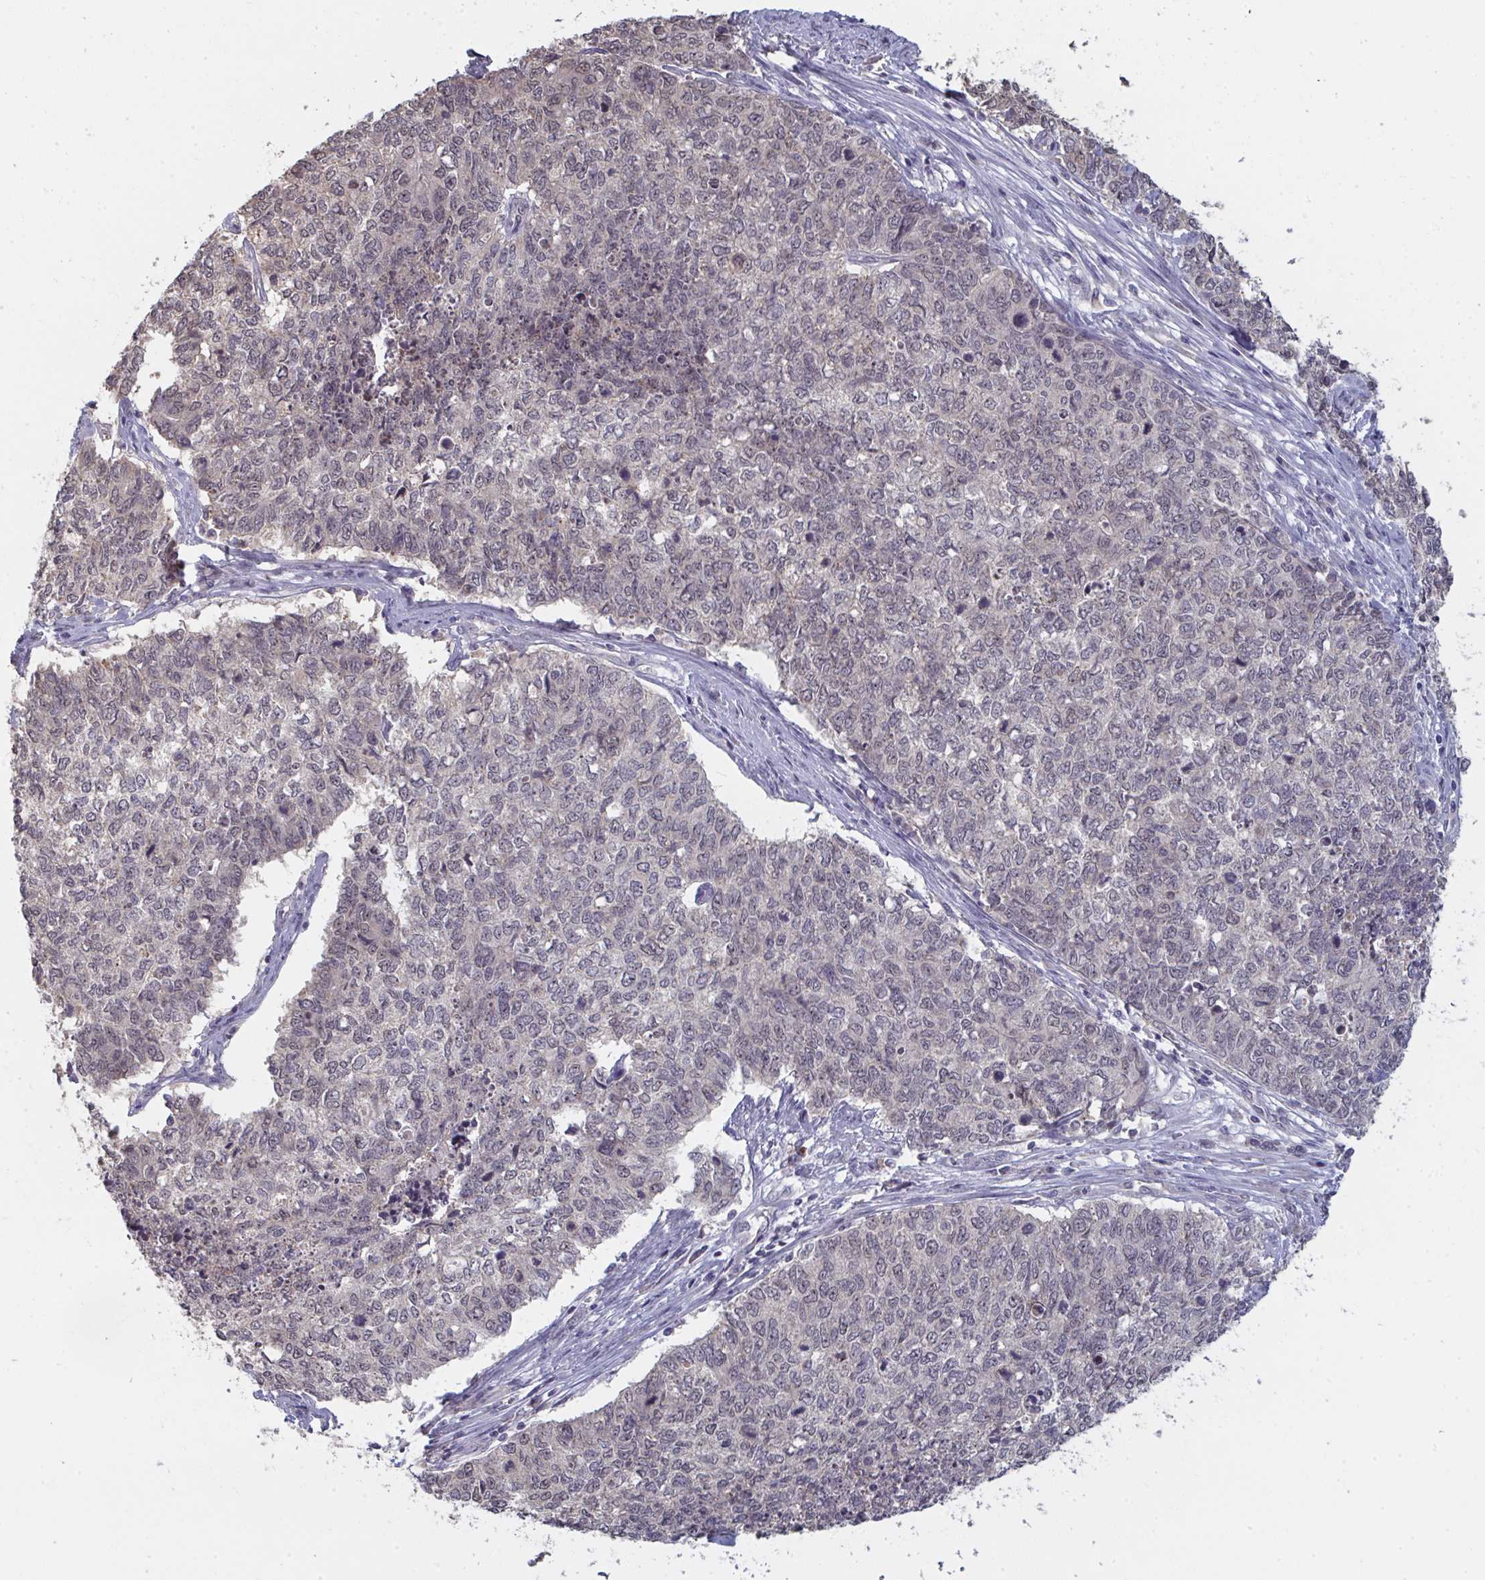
{"staining": {"intensity": "moderate", "quantity": "25%-75%", "location": "nuclear"}, "tissue": "cervical cancer", "cell_type": "Tumor cells", "image_type": "cancer", "snomed": [{"axis": "morphology", "description": "Adenocarcinoma, NOS"}, {"axis": "topography", "description": "Cervix"}], "caption": "There is medium levels of moderate nuclear positivity in tumor cells of cervical adenocarcinoma, as demonstrated by immunohistochemical staining (brown color).", "gene": "LIX1", "patient": {"sex": "female", "age": 63}}